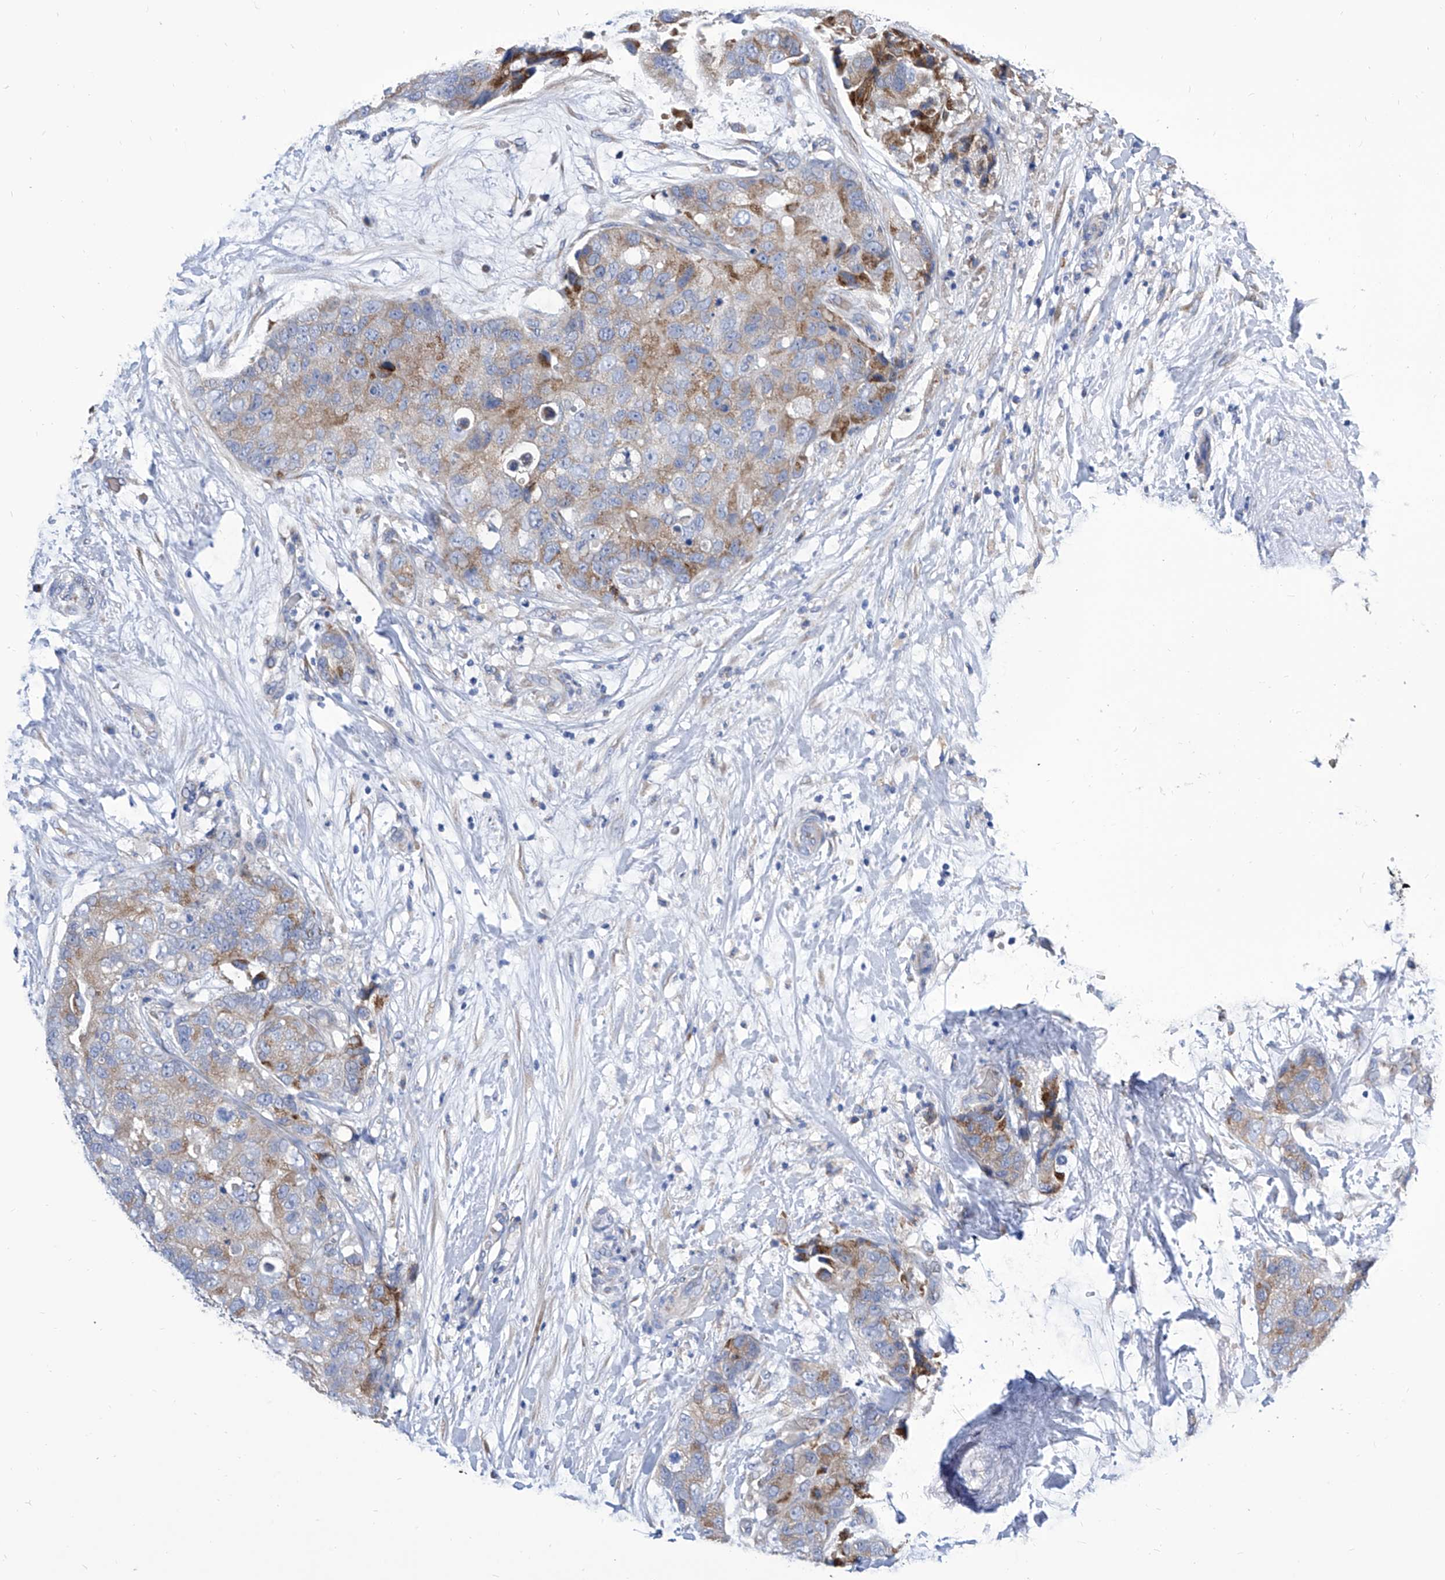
{"staining": {"intensity": "moderate", "quantity": "<25%", "location": "cytoplasmic/membranous"}, "tissue": "breast cancer", "cell_type": "Tumor cells", "image_type": "cancer", "snomed": [{"axis": "morphology", "description": "Duct carcinoma"}, {"axis": "topography", "description": "Breast"}], "caption": "Protein staining of breast infiltrating ductal carcinoma tissue shows moderate cytoplasmic/membranous expression in approximately <25% of tumor cells.", "gene": "TJAP1", "patient": {"sex": "female", "age": 62}}